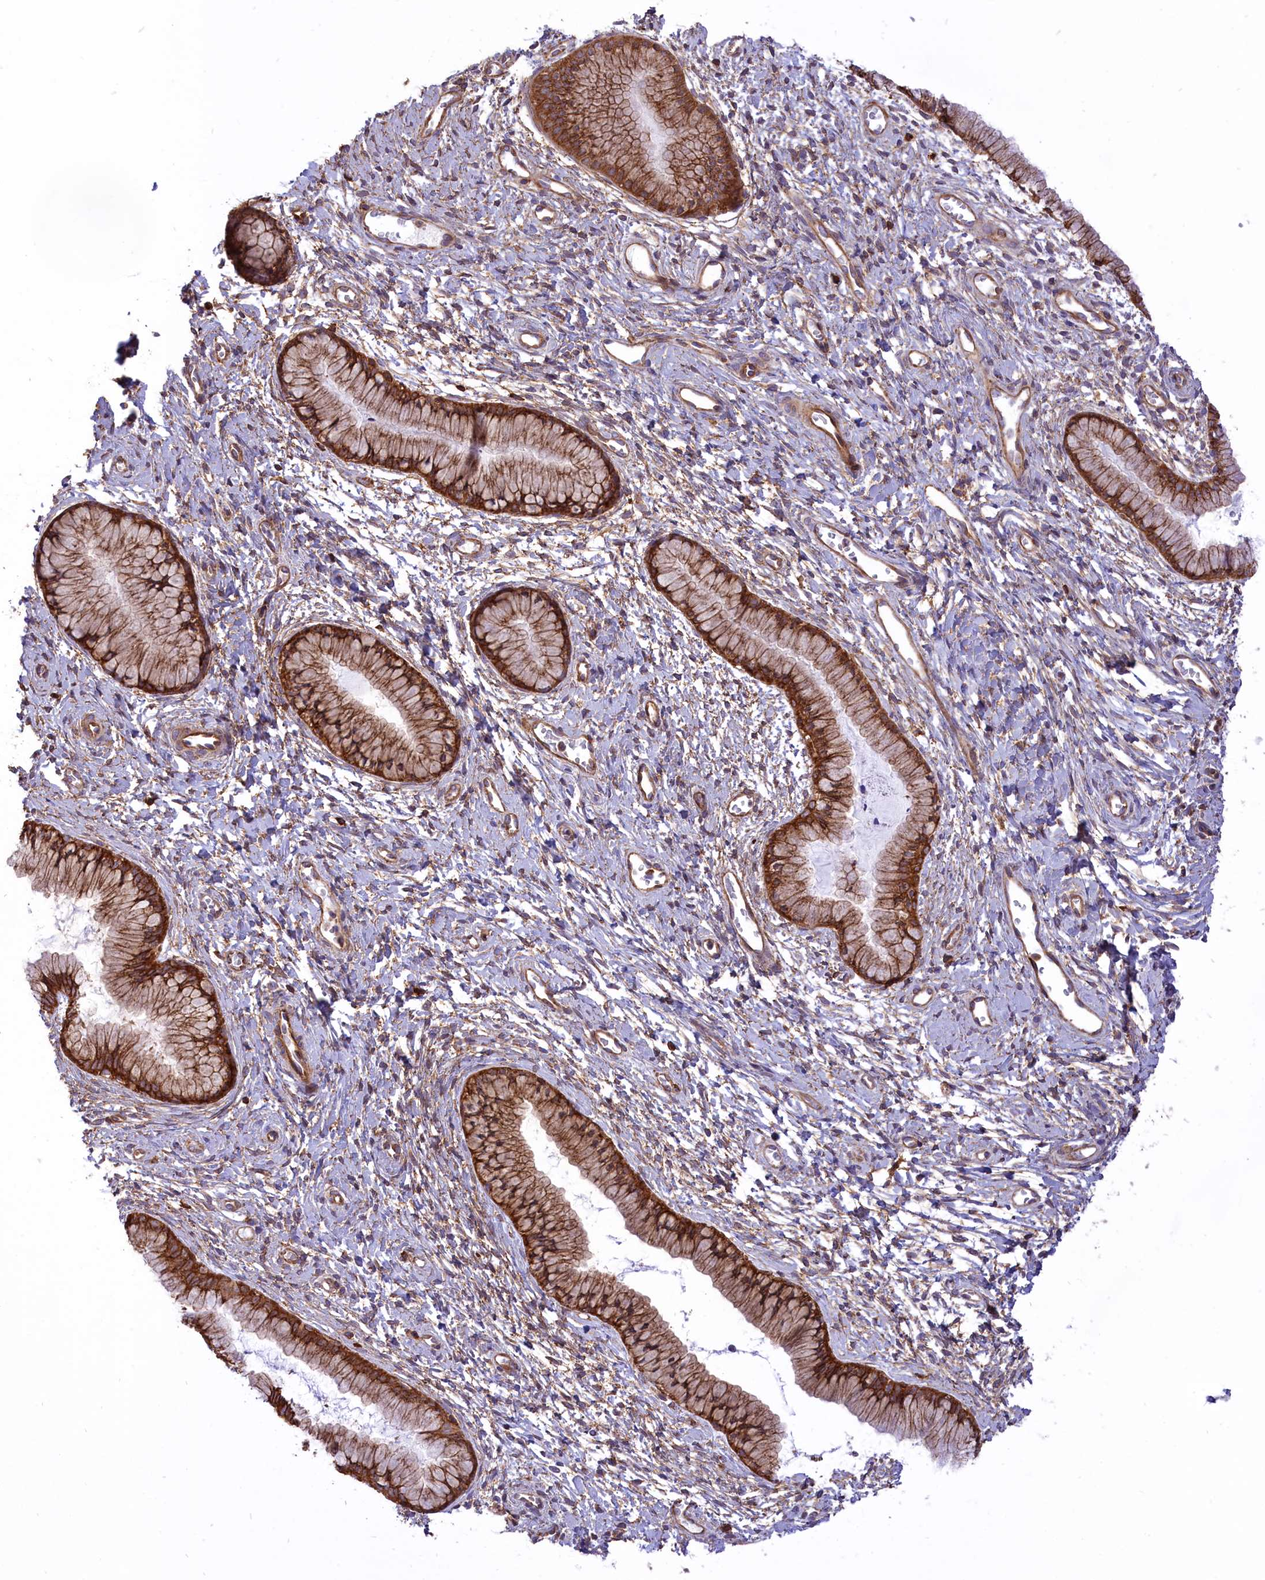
{"staining": {"intensity": "strong", "quantity": ">75%", "location": "cytoplasmic/membranous"}, "tissue": "cervix", "cell_type": "Glandular cells", "image_type": "normal", "snomed": [{"axis": "morphology", "description": "Normal tissue, NOS"}, {"axis": "topography", "description": "Cervix"}], "caption": "Human cervix stained for a protein (brown) exhibits strong cytoplasmic/membranous positive expression in about >75% of glandular cells.", "gene": "SEPTIN9", "patient": {"sex": "female", "age": 42}}